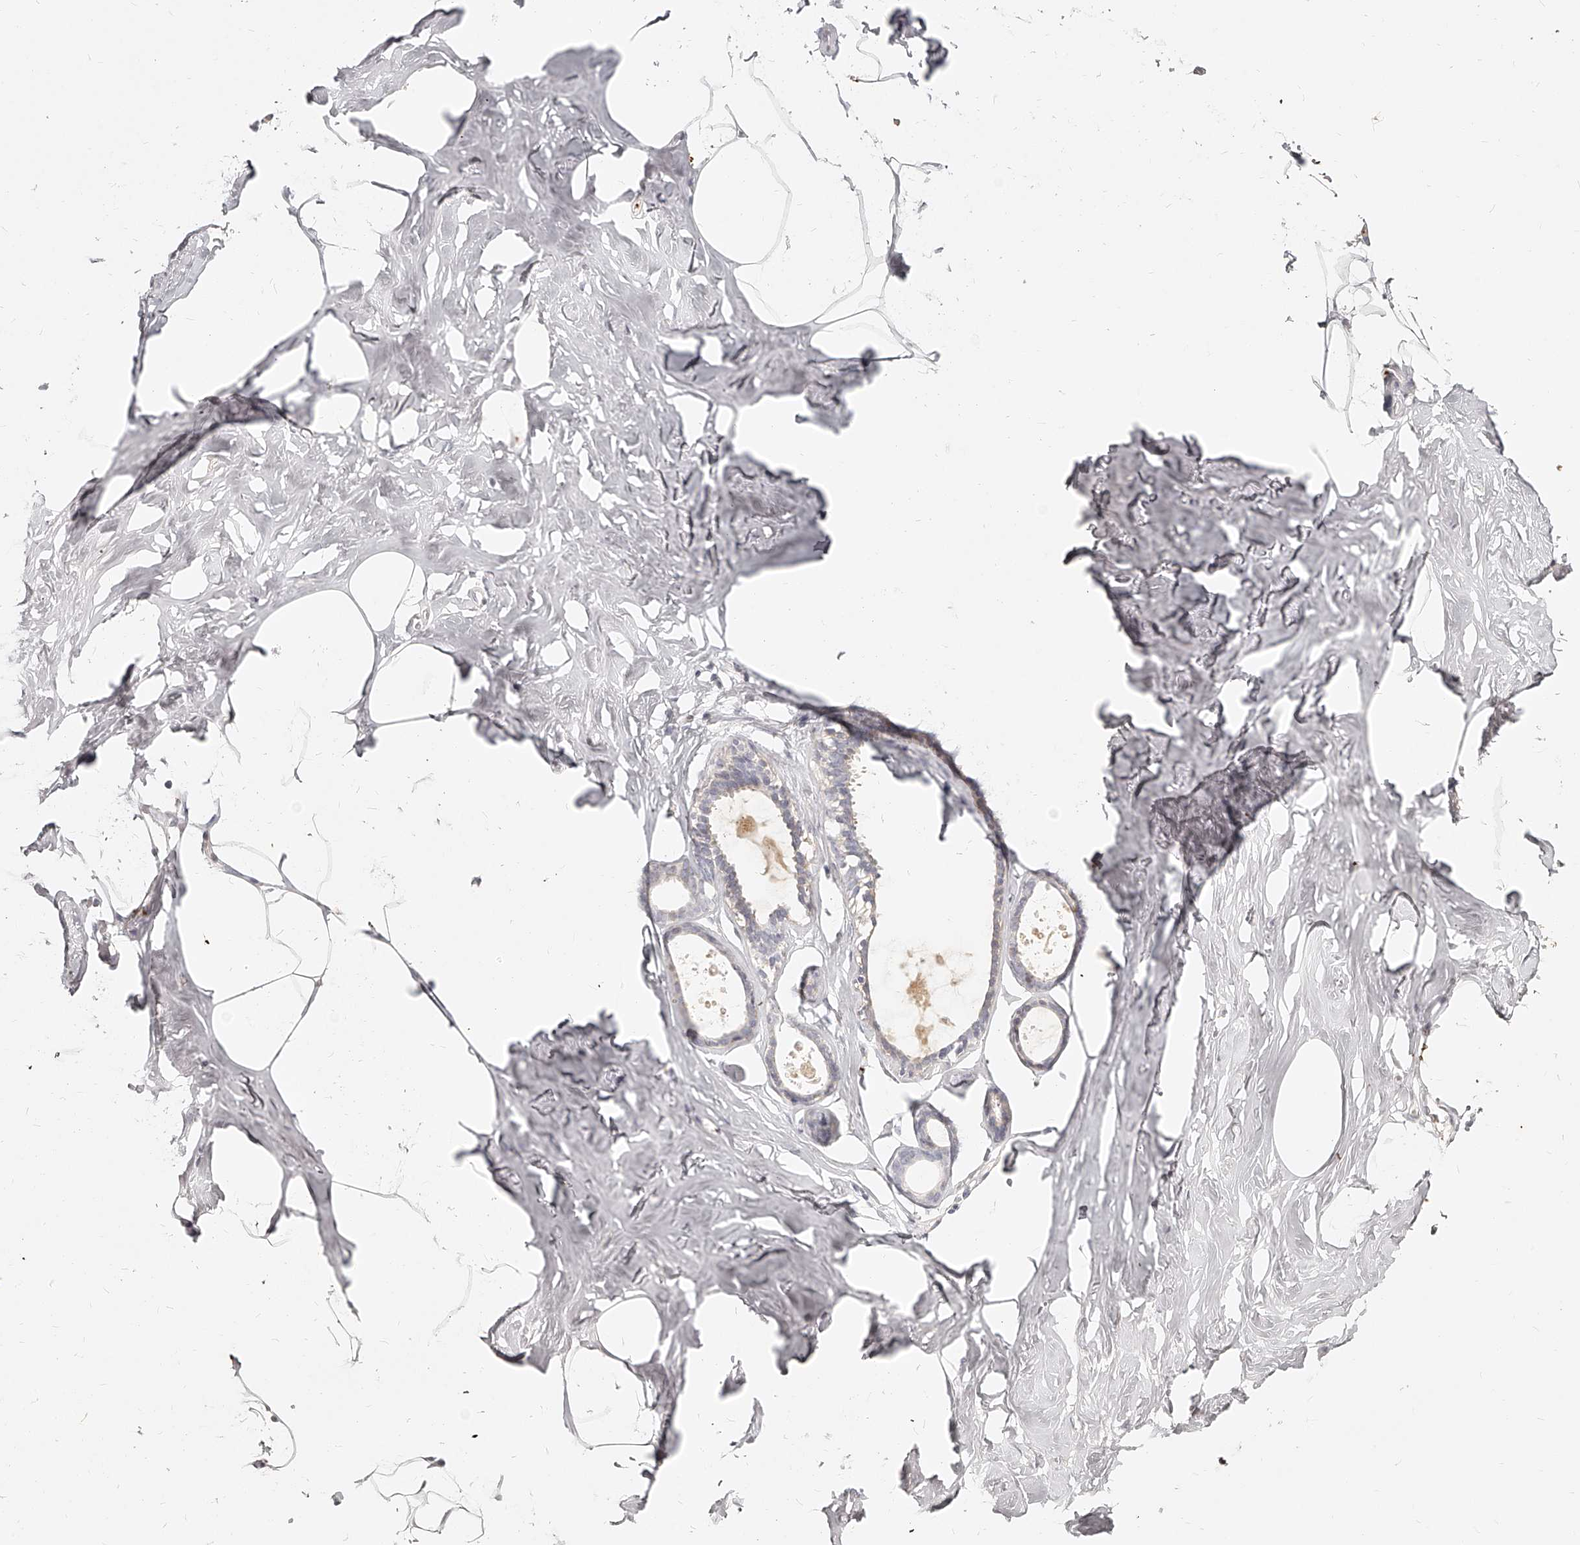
{"staining": {"intensity": "negative", "quantity": "none", "location": "none"}, "tissue": "adipose tissue", "cell_type": "Adipocytes", "image_type": "normal", "snomed": [{"axis": "morphology", "description": "Normal tissue, NOS"}, {"axis": "morphology", "description": "Fibrosis, NOS"}, {"axis": "topography", "description": "Breast"}, {"axis": "topography", "description": "Adipose tissue"}], "caption": "IHC image of unremarkable human adipose tissue stained for a protein (brown), which demonstrates no positivity in adipocytes.", "gene": "ITGB3", "patient": {"sex": "female", "age": 39}}